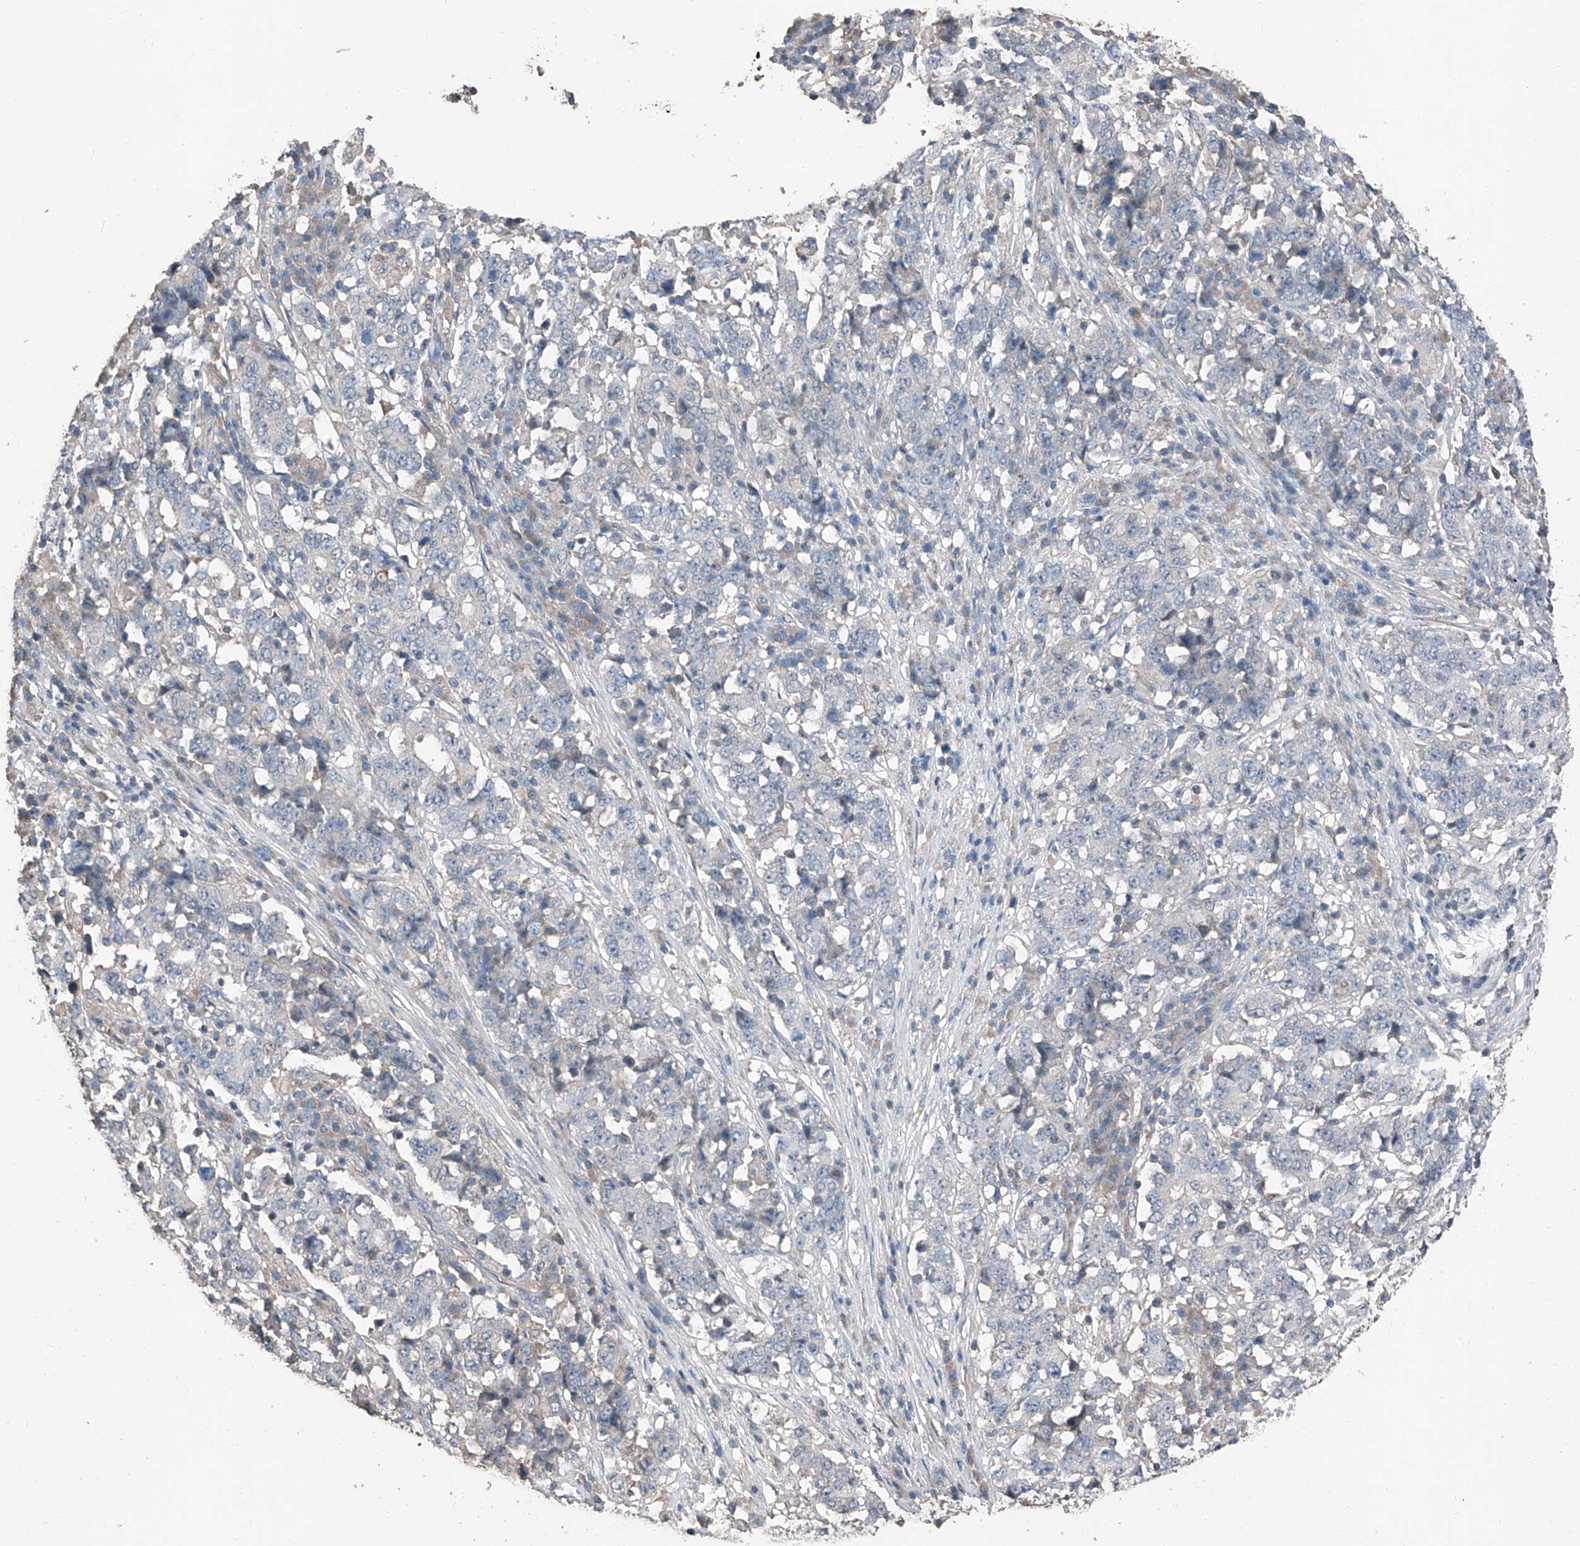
{"staining": {"intensity": "negative", "quantity": "none", "location": "none"}, "tissue": "stomach cancer", "cell_type": "Tumor cells", "image_type": "cancer", "snomed": [{"axis": "morphology", "description": "Adenocarcinoma, NOS"}, {"axis": "topography", "description": "Stomach"}], "caption": "There is no significant positivity in tumor cells of stomach adenocarcinoma.", "gene": "MAMLD1", "patient": {"sex": "male", "age": 59}}